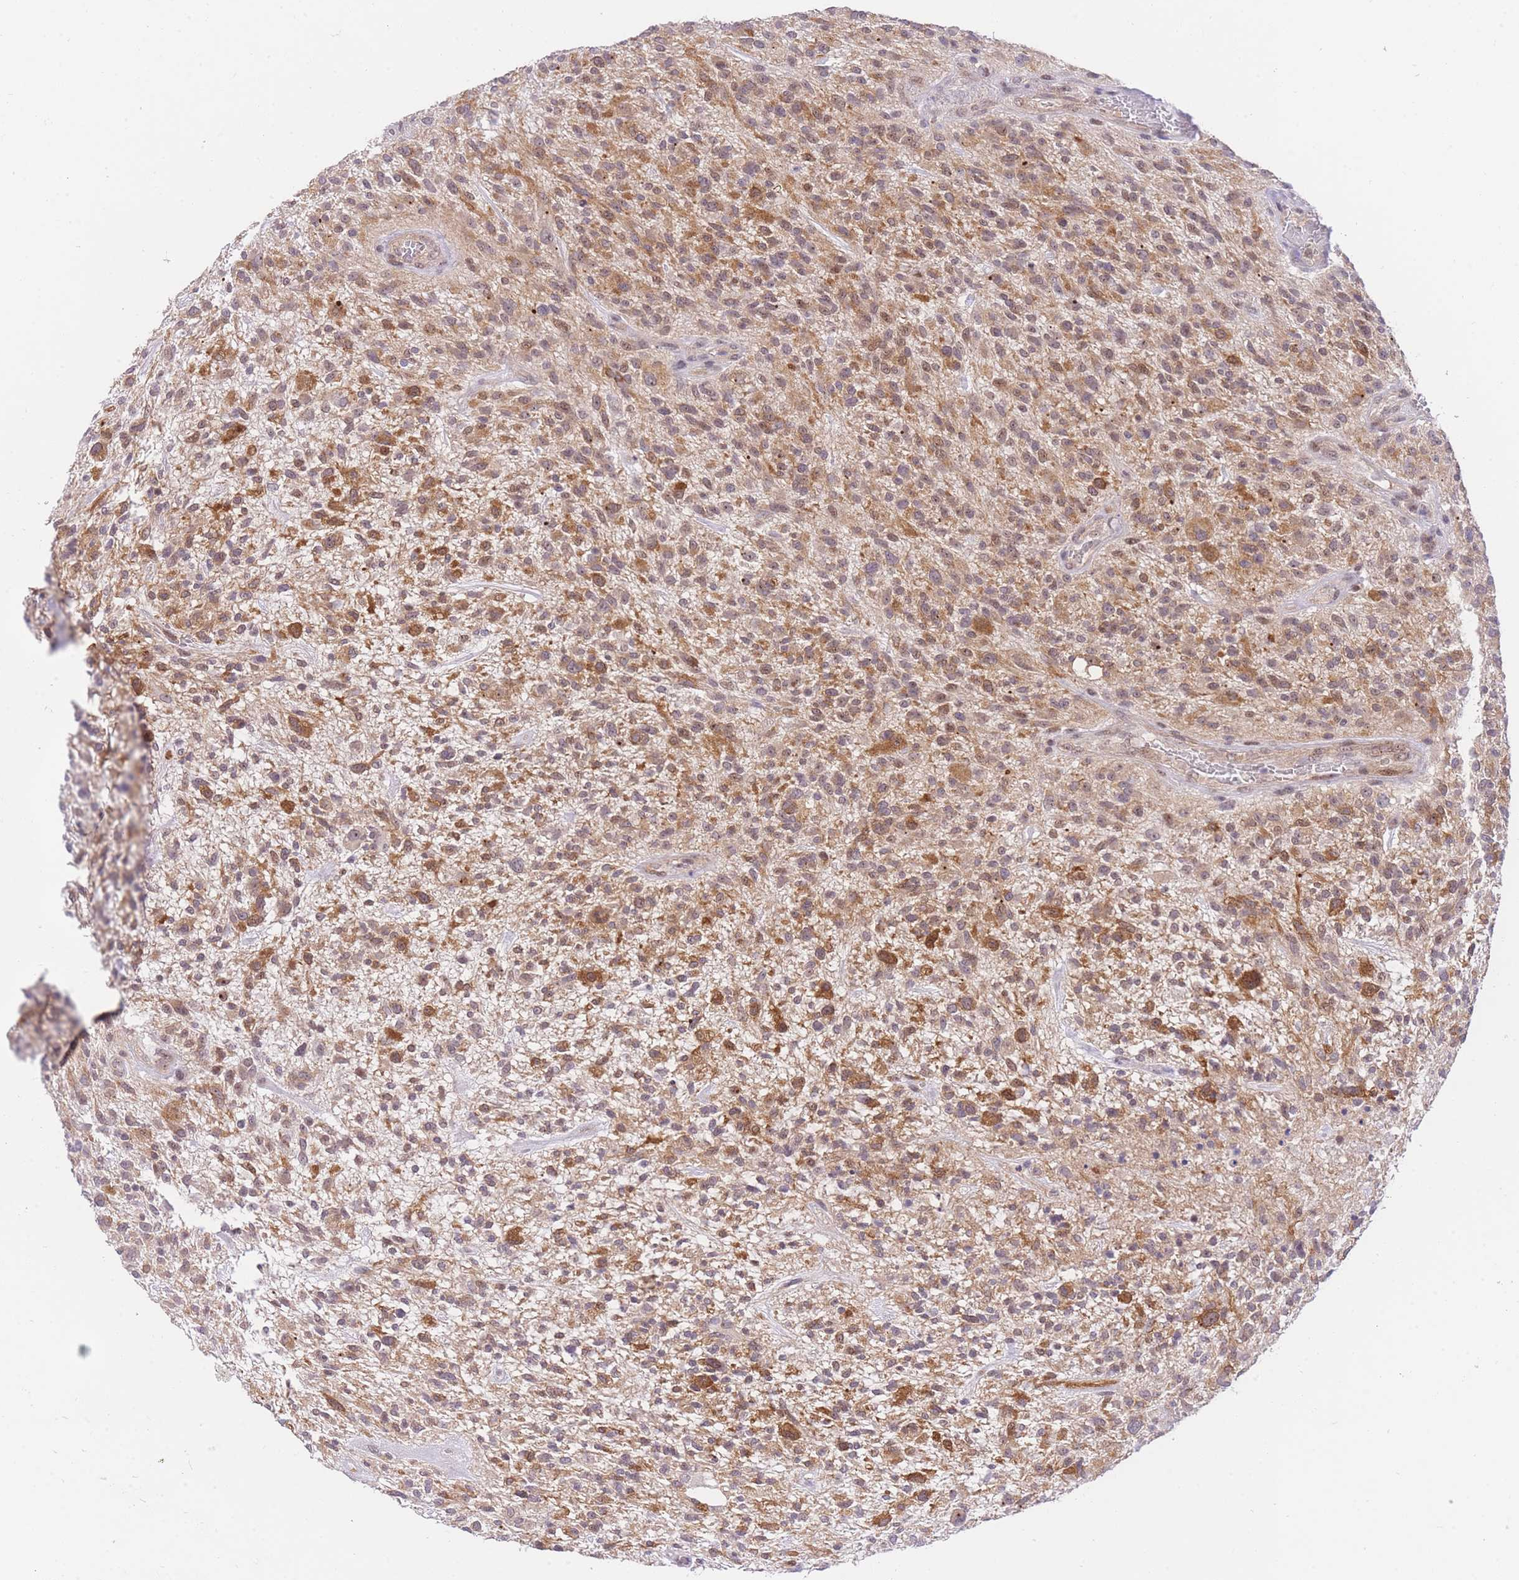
{"staining": {"intensity": "moderate", "quantity": ">75%", "location": "cytoplasmic/membranous"}, "tissue": "glioma", "cell_type": "Tumor cells", "image_type": "cancer", "snomed": [{"axis": "morphology", "description": "Glioma, malignant, High grade"}, {"axis": "topography", "description": "Brain"}], "caption": "A histopathology image showing moderate cytoplasmic/membranous positivity in about >75% of tumor cells in high-grade glioma (malignant), as visualized by brown immunohistochemical staining.", "gene": "STK39", "patient": {"sex": "male", "age": 47}}